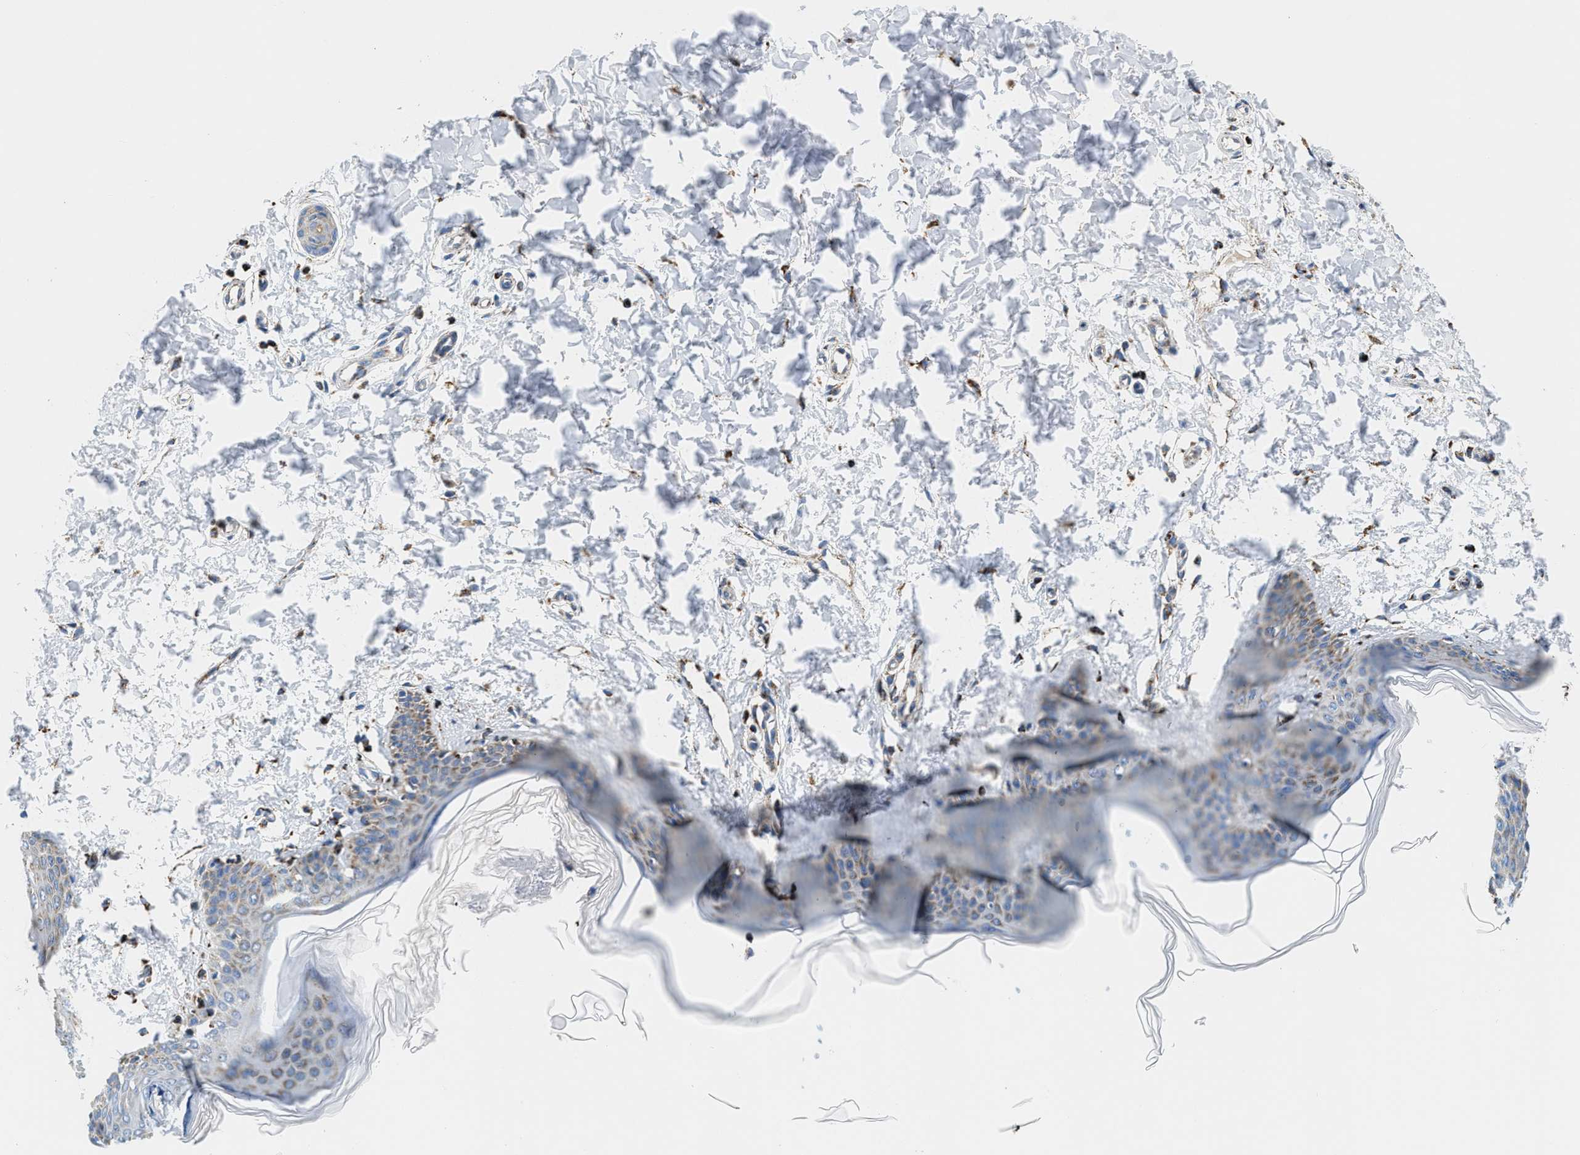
{"staining": {"intensity": "strong", "quantity": ">75%", "location": "cytoplasmic/membranous"}, "tissue": "skin", "cell_type": "Fibroblasts", "image_type": "normal", "snomed": [{"axis": "morphology", "description": "Normal tissue, NOS"}, {"axis": "topography", "description": "Skin"}], "caption": "Protein staining demonstrates strong cytoplasmic/membranous expression in approximately >75% of fibroblasts in unremarkable skin.", "gene": "SFXN1", "patient": {"sex": "female", "age": 17}}